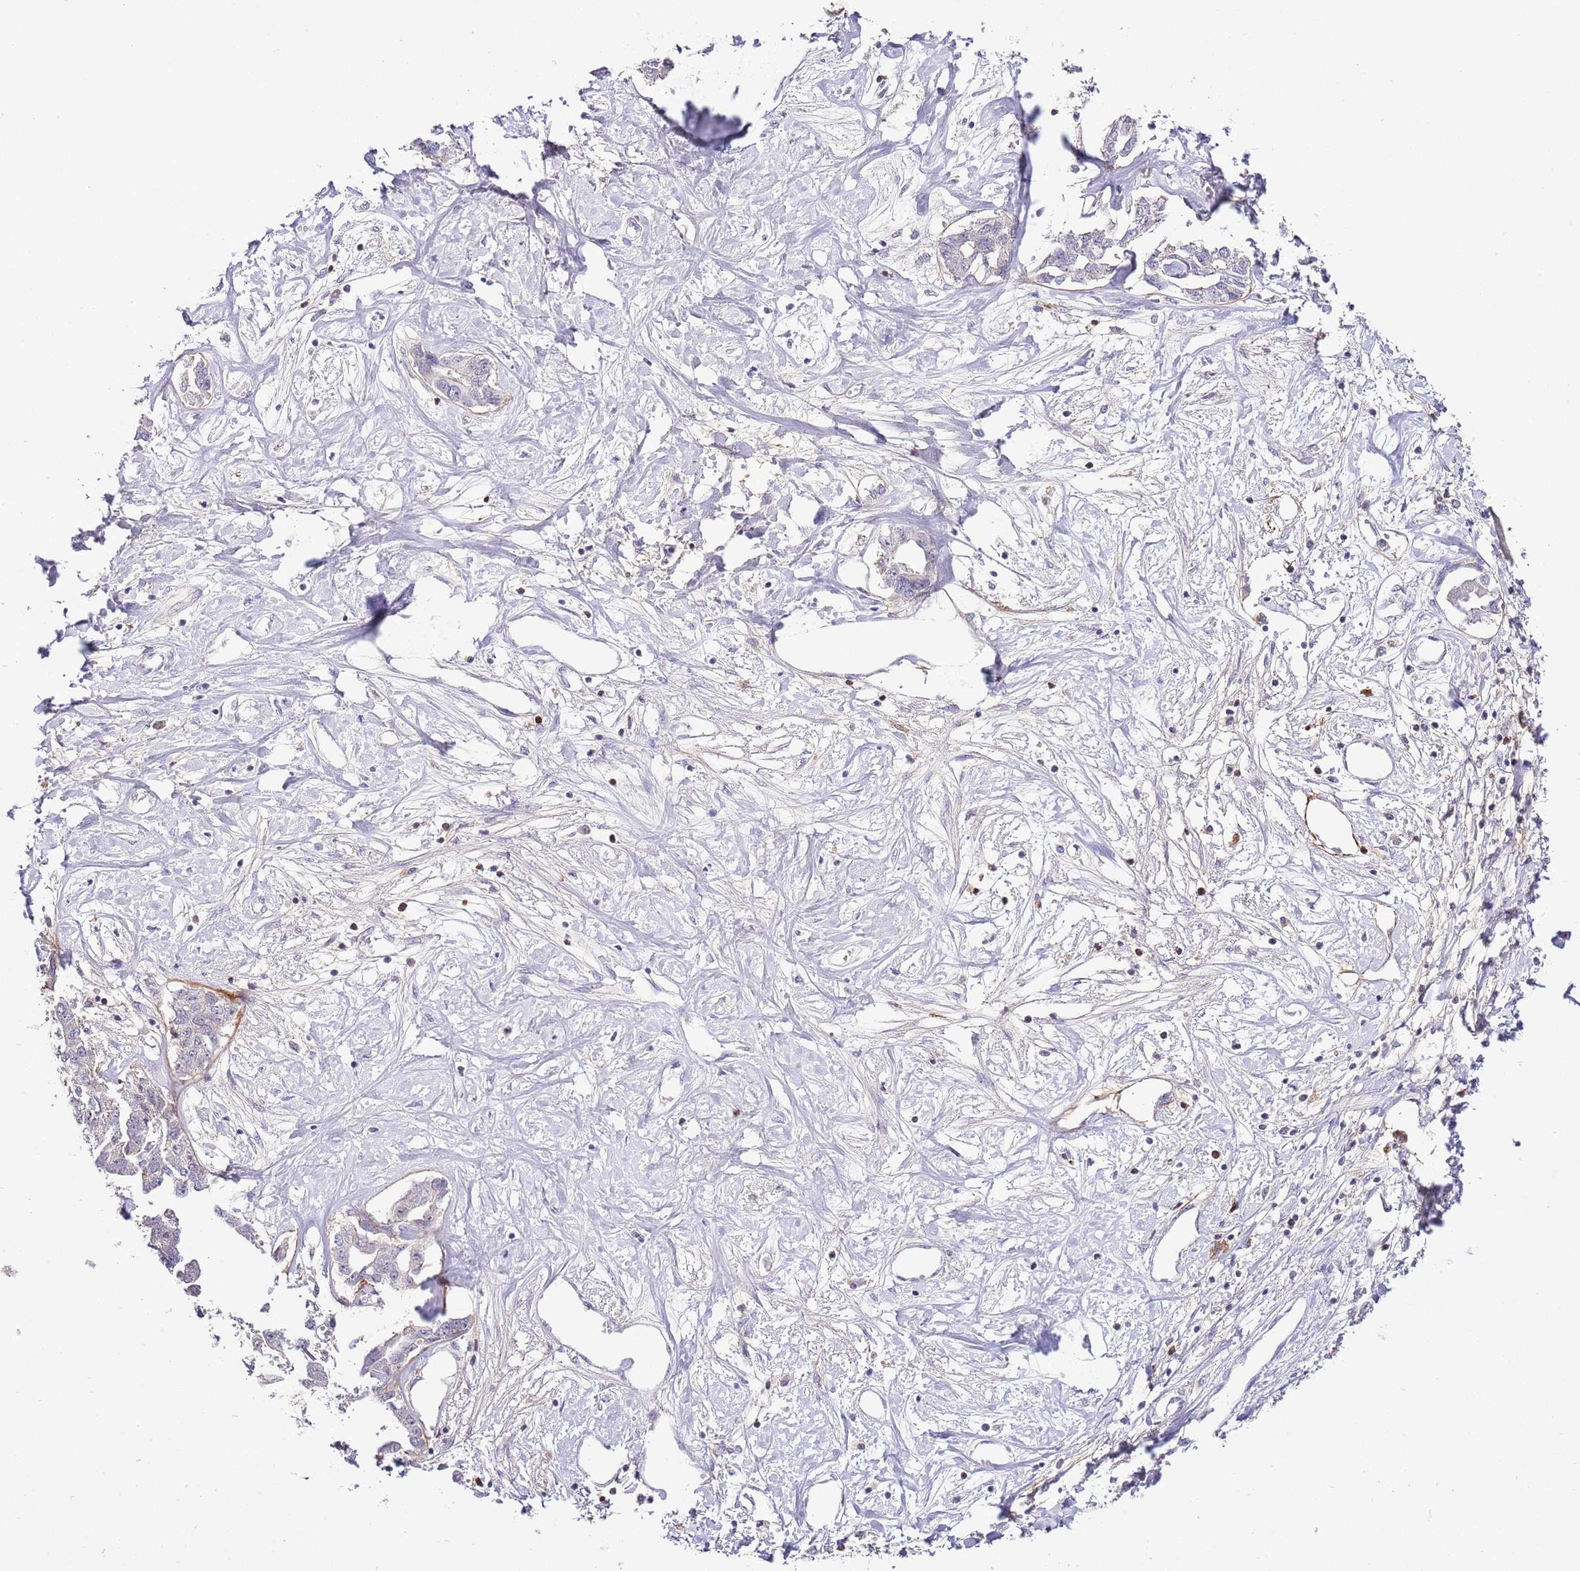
{"staining": {"intensity": "negative", "quantity": "none", "location": "none"}, "tissue": "liver cancer", "cell_type": "Tumor cells", "image_type": "cancer", "snomed": [{"axis": "morphology", "description": "Cholangiocarcinoma"}, {"axis": "topography", "description": "Liver"}], "caption": "Immunohistochemistry micrograph of neoplastic tissue: human liver cancer (cholangiocarcinoma) stained with DAB (3,3'-diaminobenzidine) exhibits no significant protein expression in tumor cells.", "gene": "EFHD1", "patient": {"sex": "male", "age": 59}}